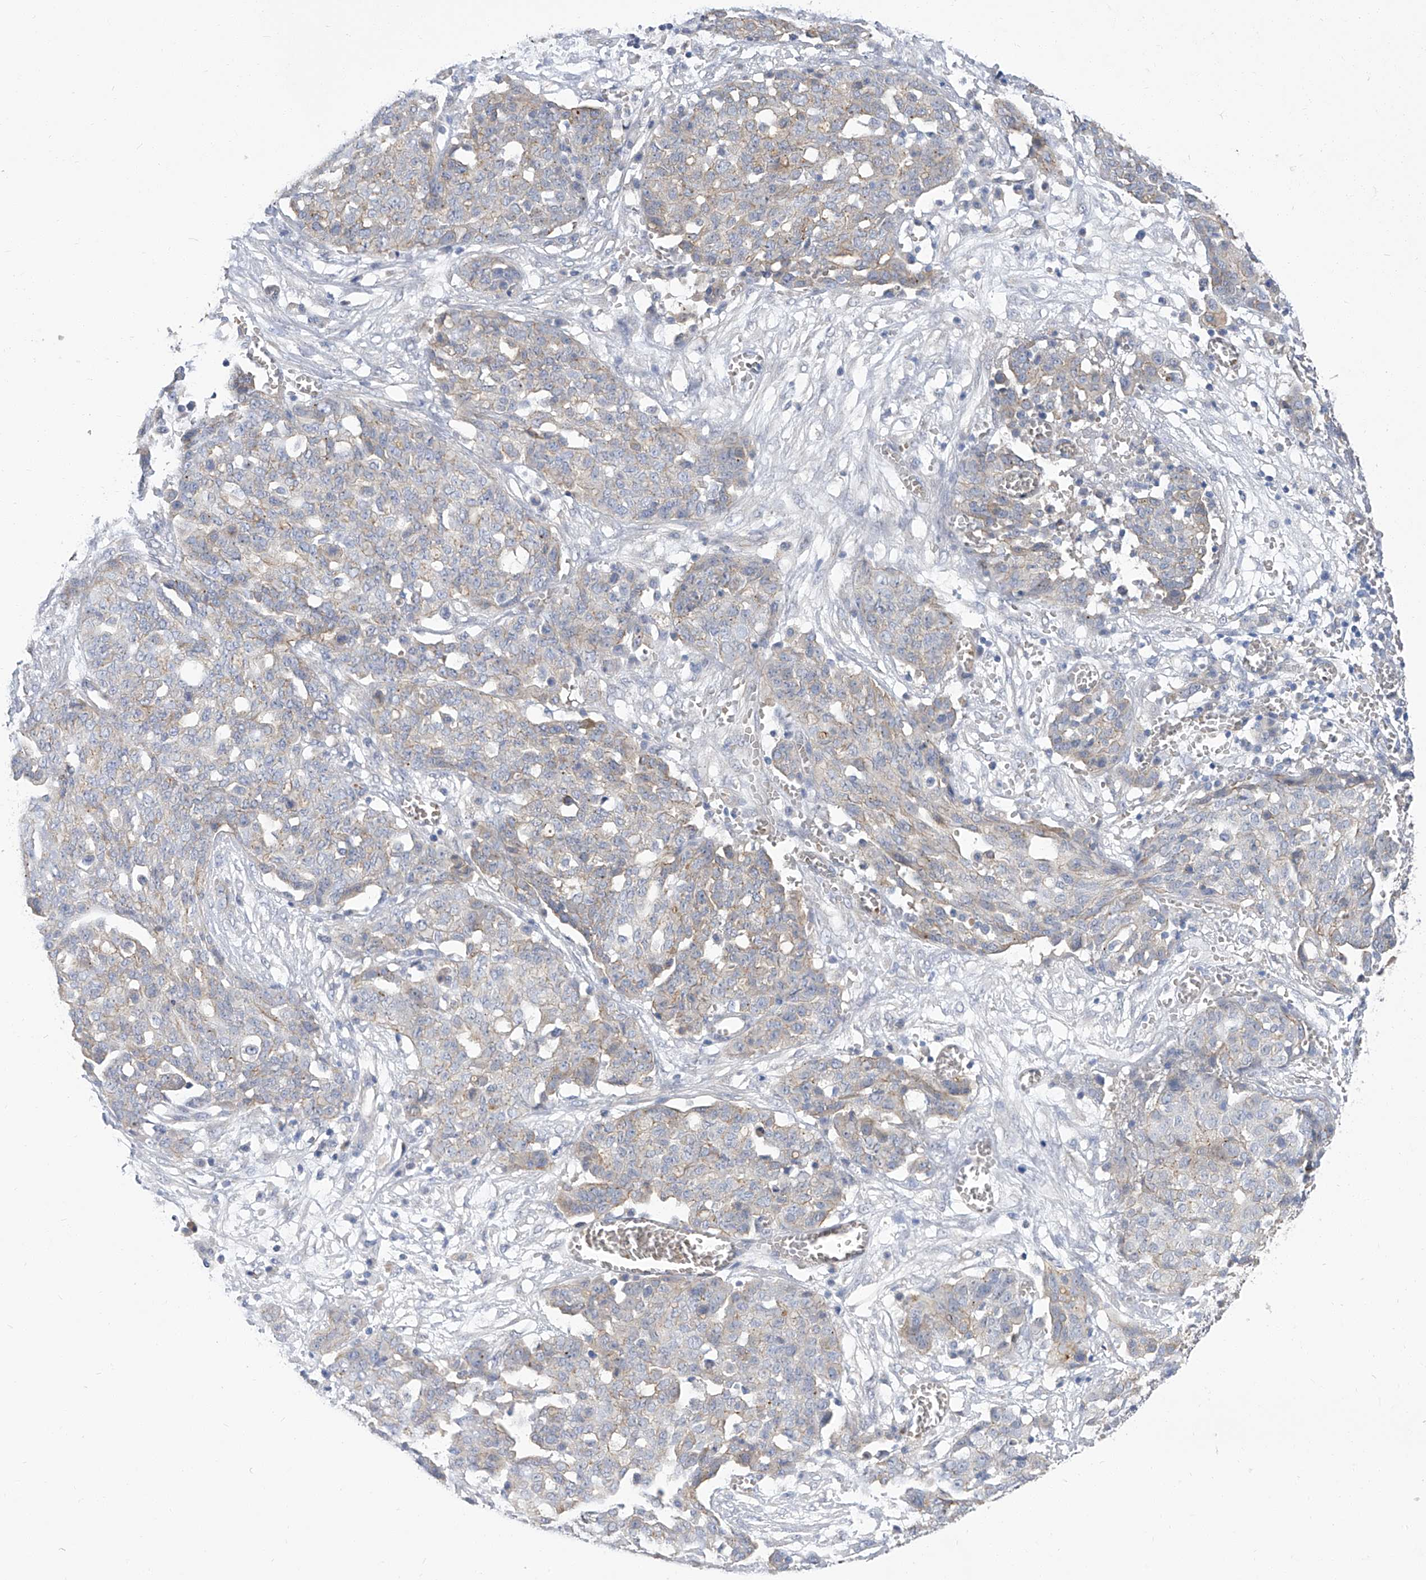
{"staining": {"intensity": "weak", "quantity": "<25%", "location": "cytoplasmic/membranous"}, "tissue": "ovarian cancer", "cell_type": "Tumor cells", "image_type": "cancer", "snomed": [{"axis": "morphology", "description": "Cystadenocarcinoma, serous, NOS"}, {"axis": "topography", "description": "Soft tissue"}, {"axis": "topography", "description": "Ovary"}], "caption": "Immunohistochemical staining of human serous cystadenocarcinoma (ovarian) demonstrates no significant staining in tumor cells.", "gene": "PARD3", "patient": {"sex": "female", "age": 57}}